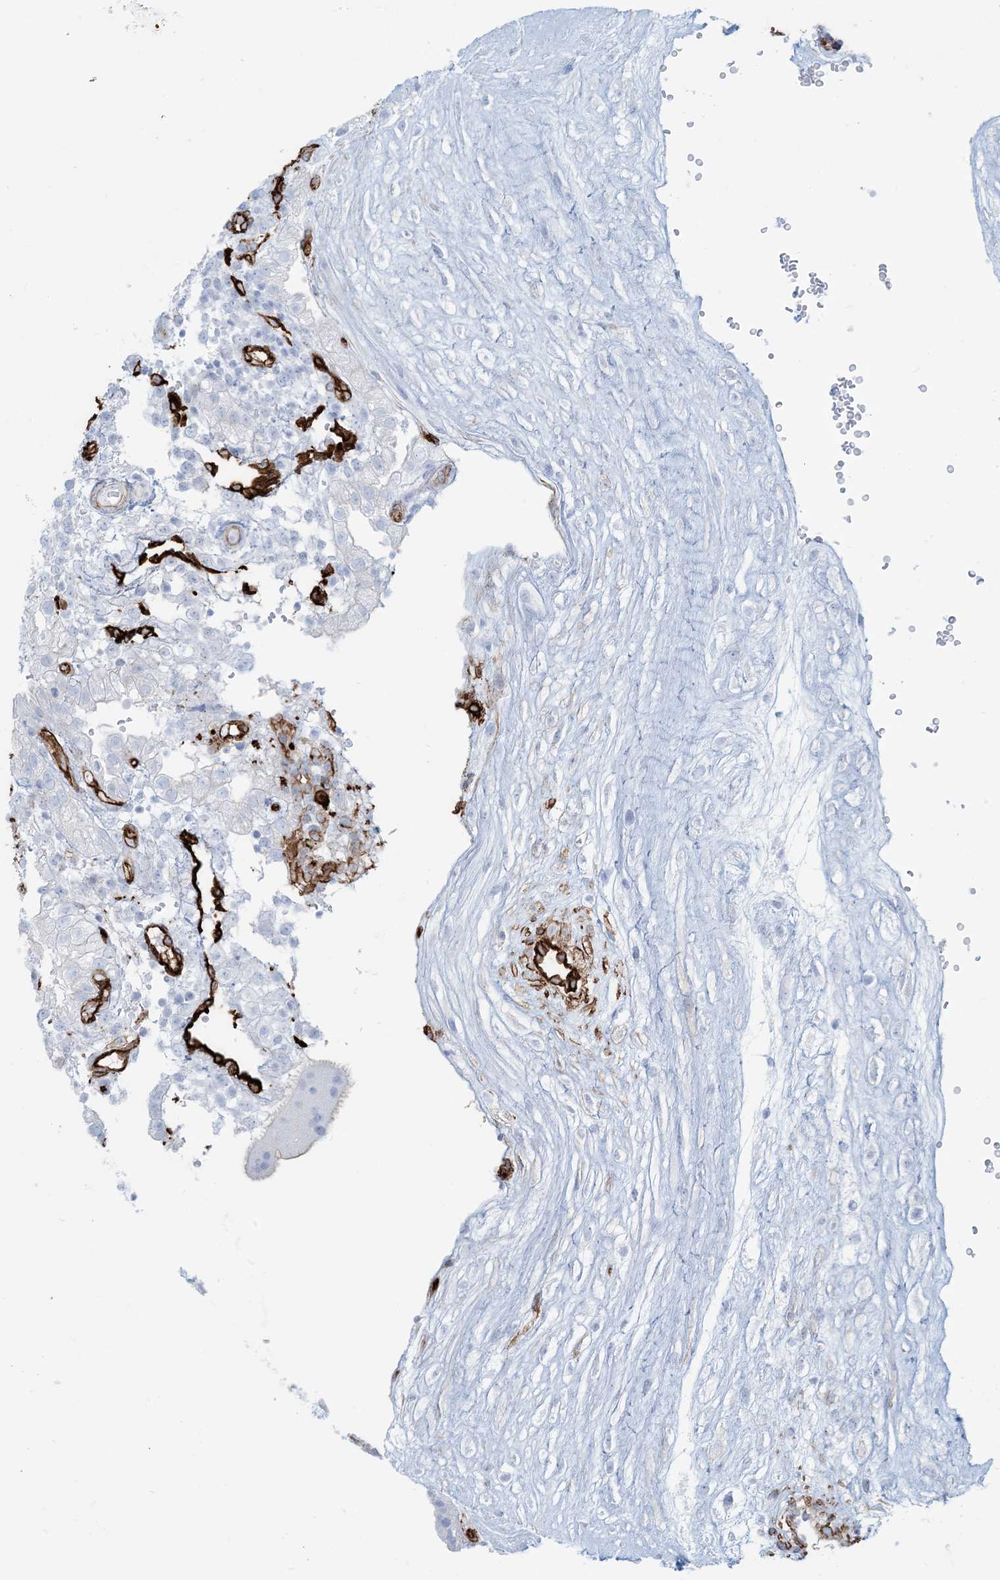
{"staining": {"intensity": "negative", "quantity": "none", "location": "none"}, "tissue": "placenta", "cell_type": "Decidual cells", "image_type": "normal", "snomed": [{"axis": "morphology", "description": "Normal tissue, NOS"}, {"axis": "topography", "description": "Placenta"}], "caption": "Placenta stained for a protein using IHC displays no positivity decidual cells.", "gene": "EPS8L3", "patient": {"sex": "female", "age": 18}}